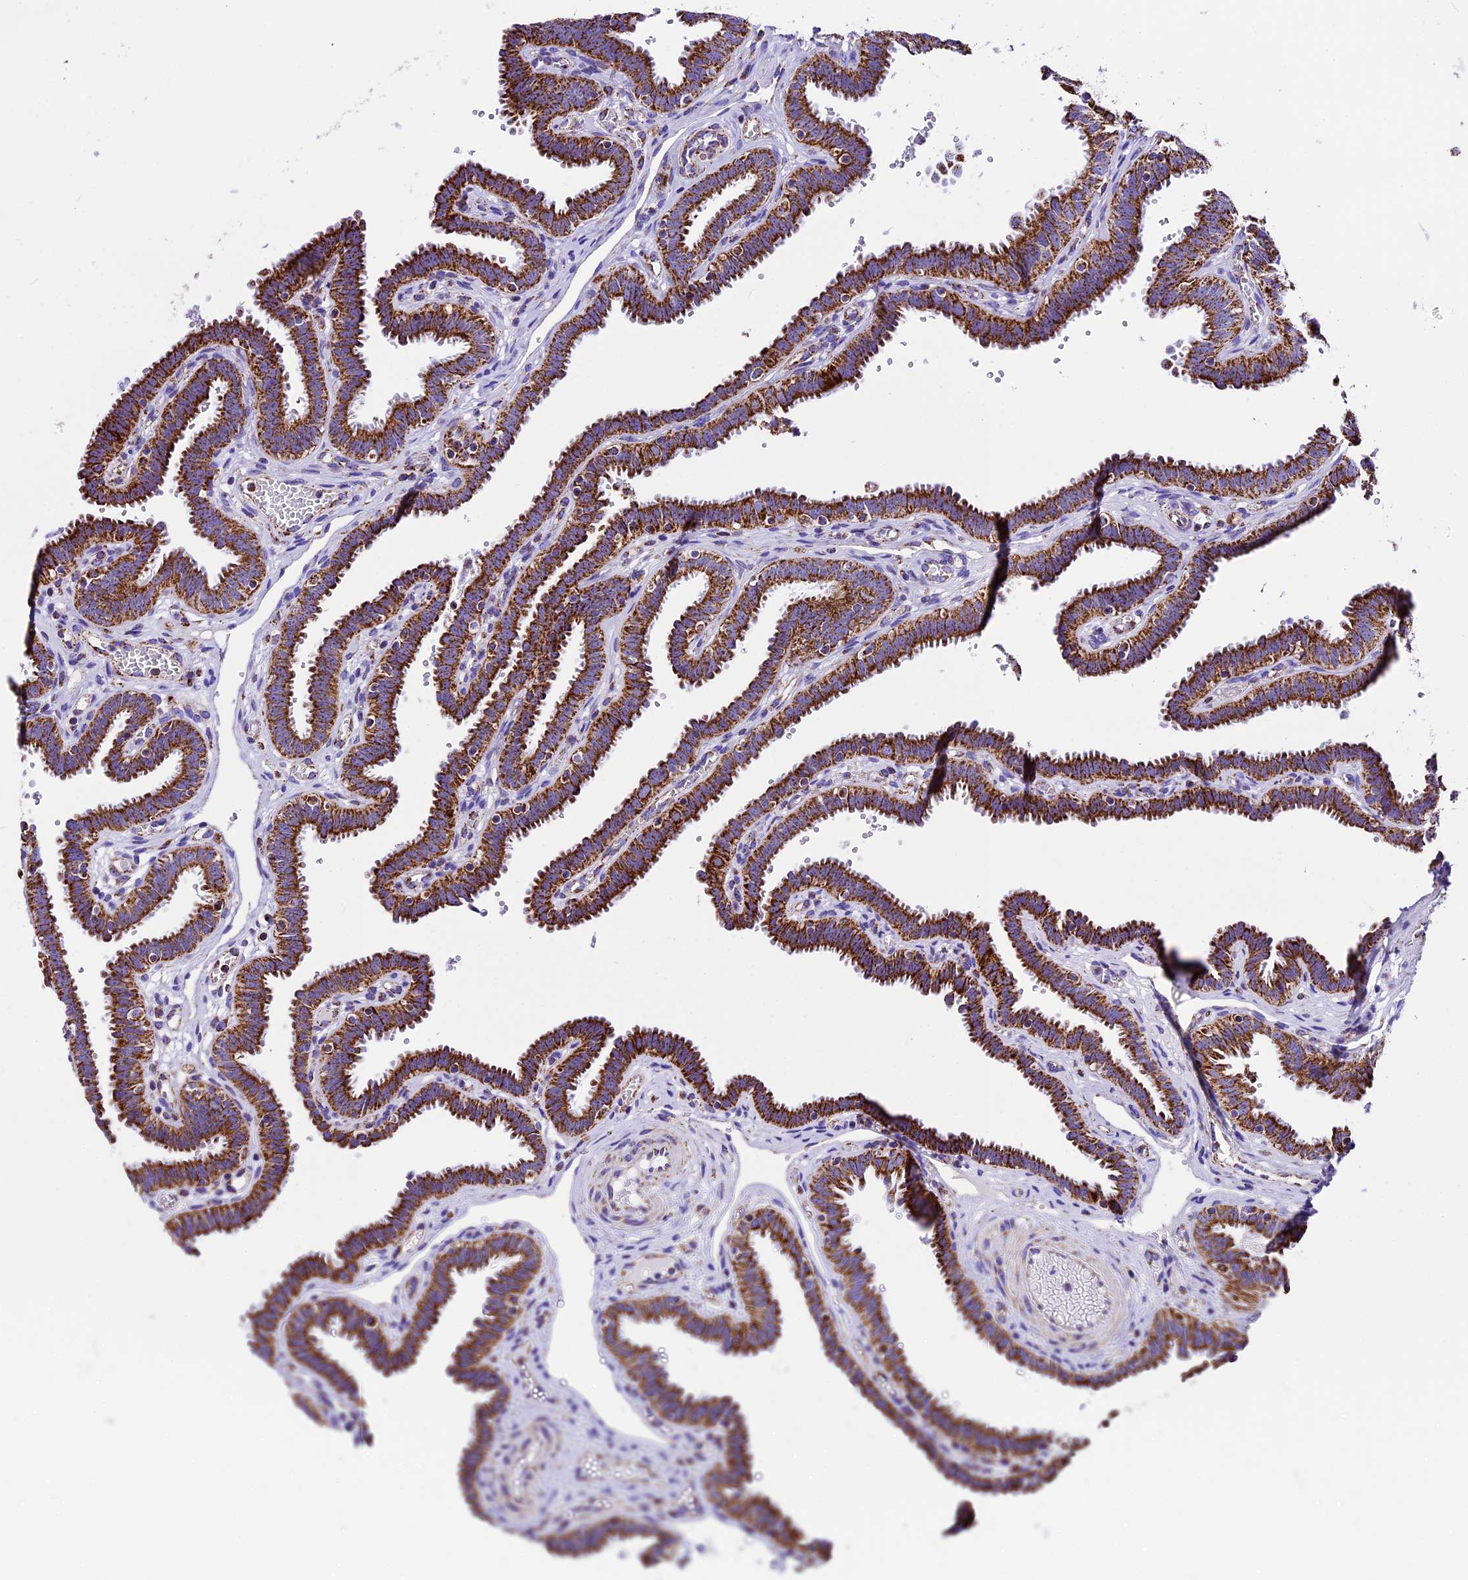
{"staining": {"intensity": "strong", "quantity": ">75%", "location": "cytoplasmic/membranous"}, "tissue": "fallopian tube", "cell_type": "Glandular cells", "image_type": "normal", "snomed": [{"axis": "morphology", "description": "Normal tissue, NOS"}, {"axis": "topography", "description": "Fallopian tube"}], "caption": "Strong cytoplasmic/membranous protein expression is identified in about >75% of glandular cells in fallopian tube.", "gene": "DCAF5", "patient": {"sex": "female", "age": 37}}